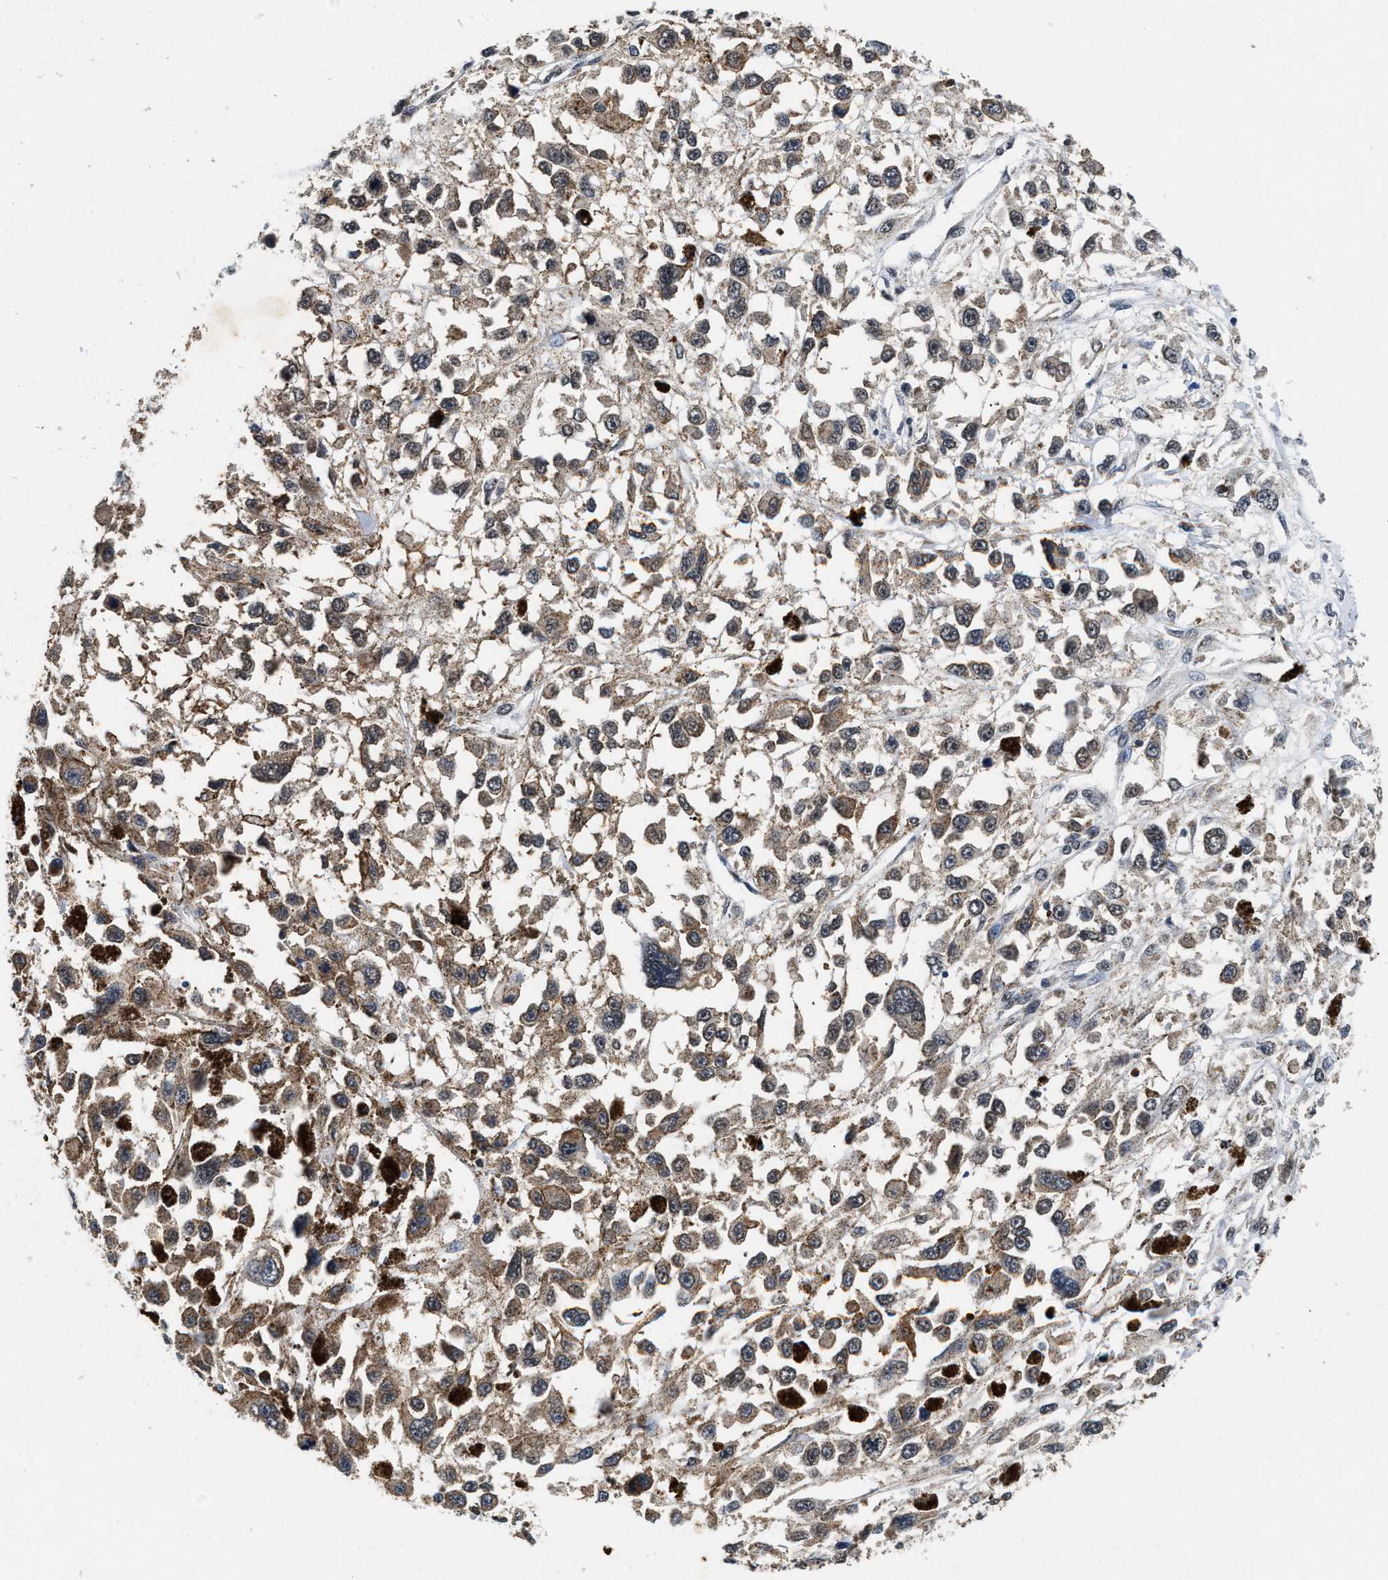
{"staining": {"intensity": "moderate", "quantity": ">75%", "location": "cytoplasmic/membranous"}, "tissue": "melanoma", "cell_type": "Tumor cells", "image_type": "cancer", "snomed": [{"axis": "morphology", "description": "Malignant melanoma, Metastatic site"}, {"axis": "topography", "description": "Lymph node"}], "caption": "Immunohistochemical staining of malignant melanoma (metastatic site) demonstrates moderate cytoplasmic/membranous protein positivity in about >75% of tumor cells. The protein is shown in brown color, while the nuclei are stained blue.", "gene": "ACOX1", "patient": {"sex": "male", "age": 59}}